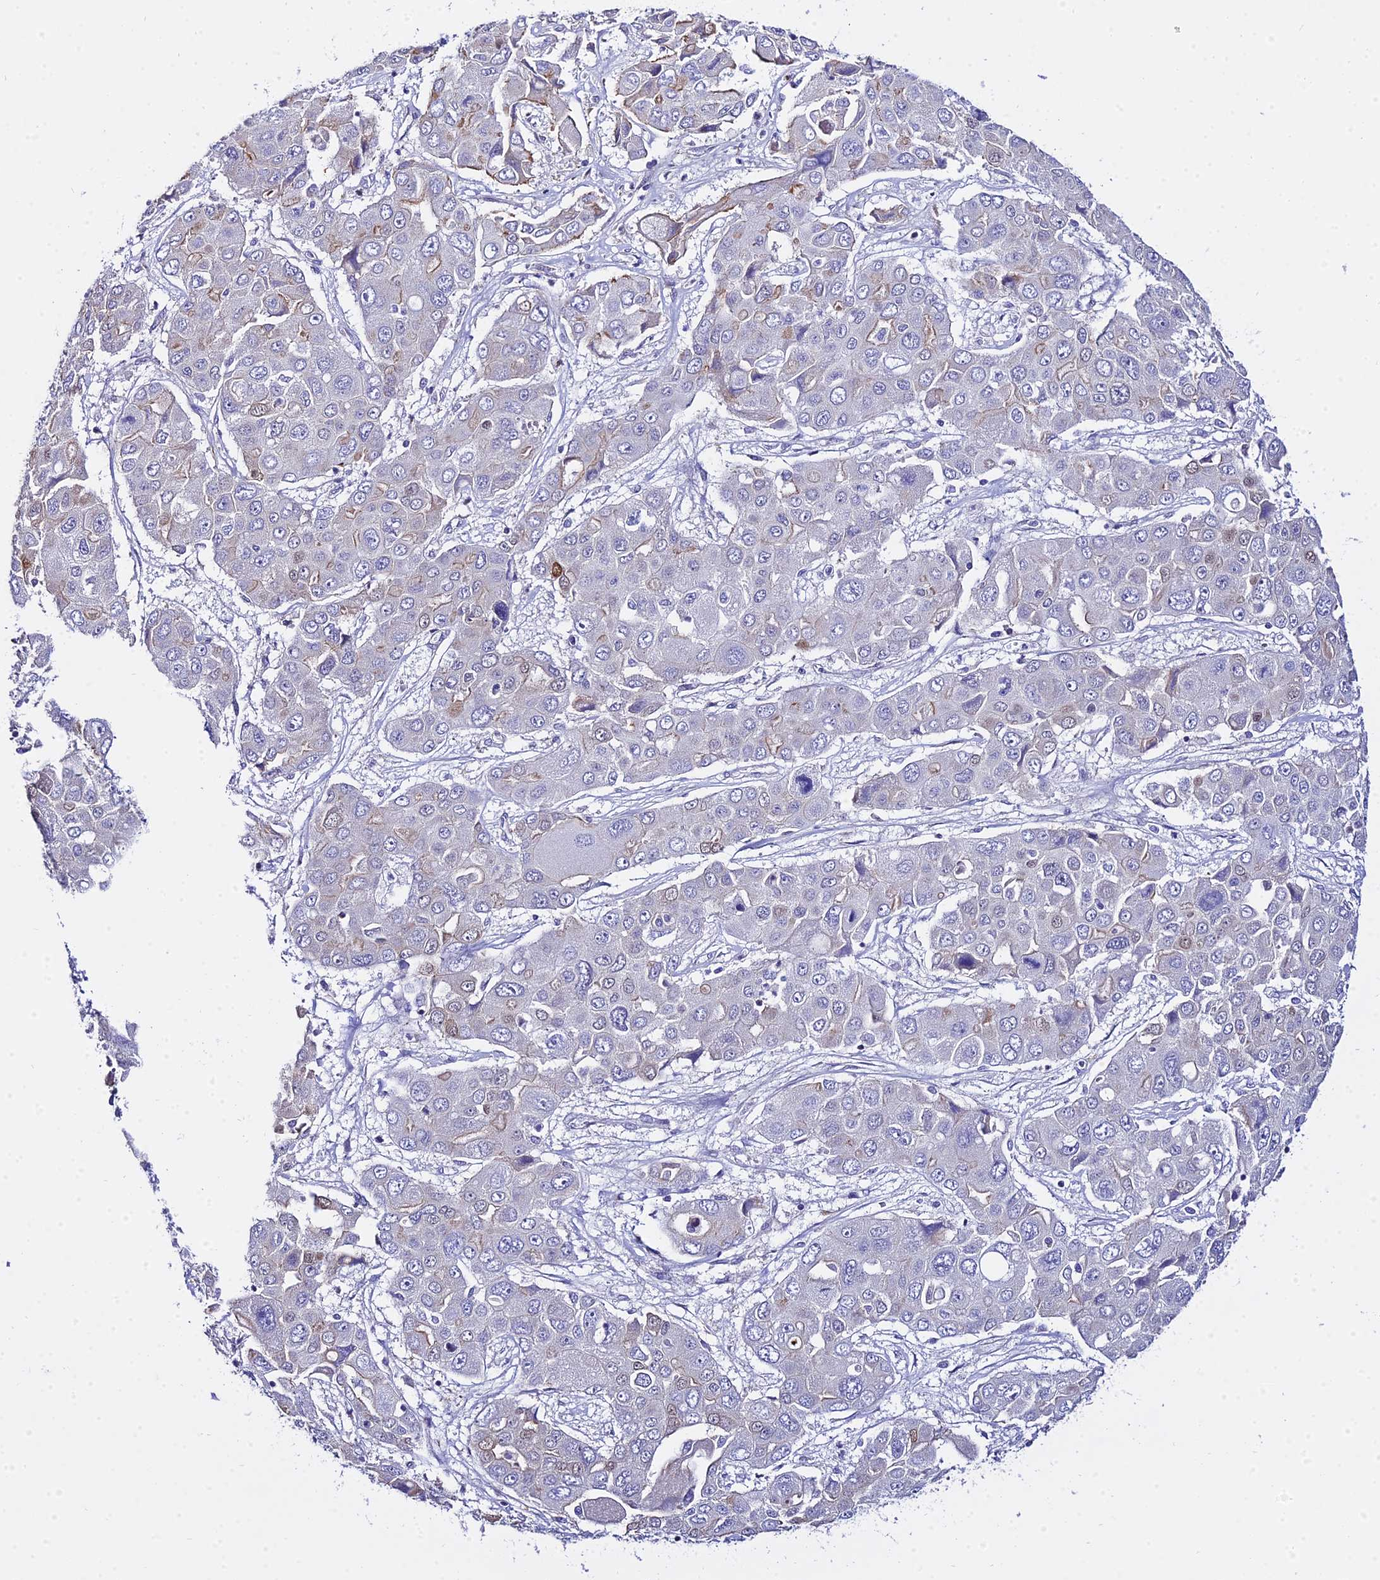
{"staining": {"intensity": "moderate", "quantity": "<25%", "location": "nuclear"}, "tissue": "liver cancer", "cell_type": "Tumor cells", "image_type": "cancer", "snomed": [{"axis": "morphology", "description": "Cholangiocarcinoma"}, {"axis": "topography", "description": "Liver"}], "caption": "Brown immunohistochemical staining in human liver cholangiocarcinoma shows moderate nuclear staining in approximately <25% of tumor cells.", "gene": "ZNF628", "patient": {"sex": "male", "age": 67}}